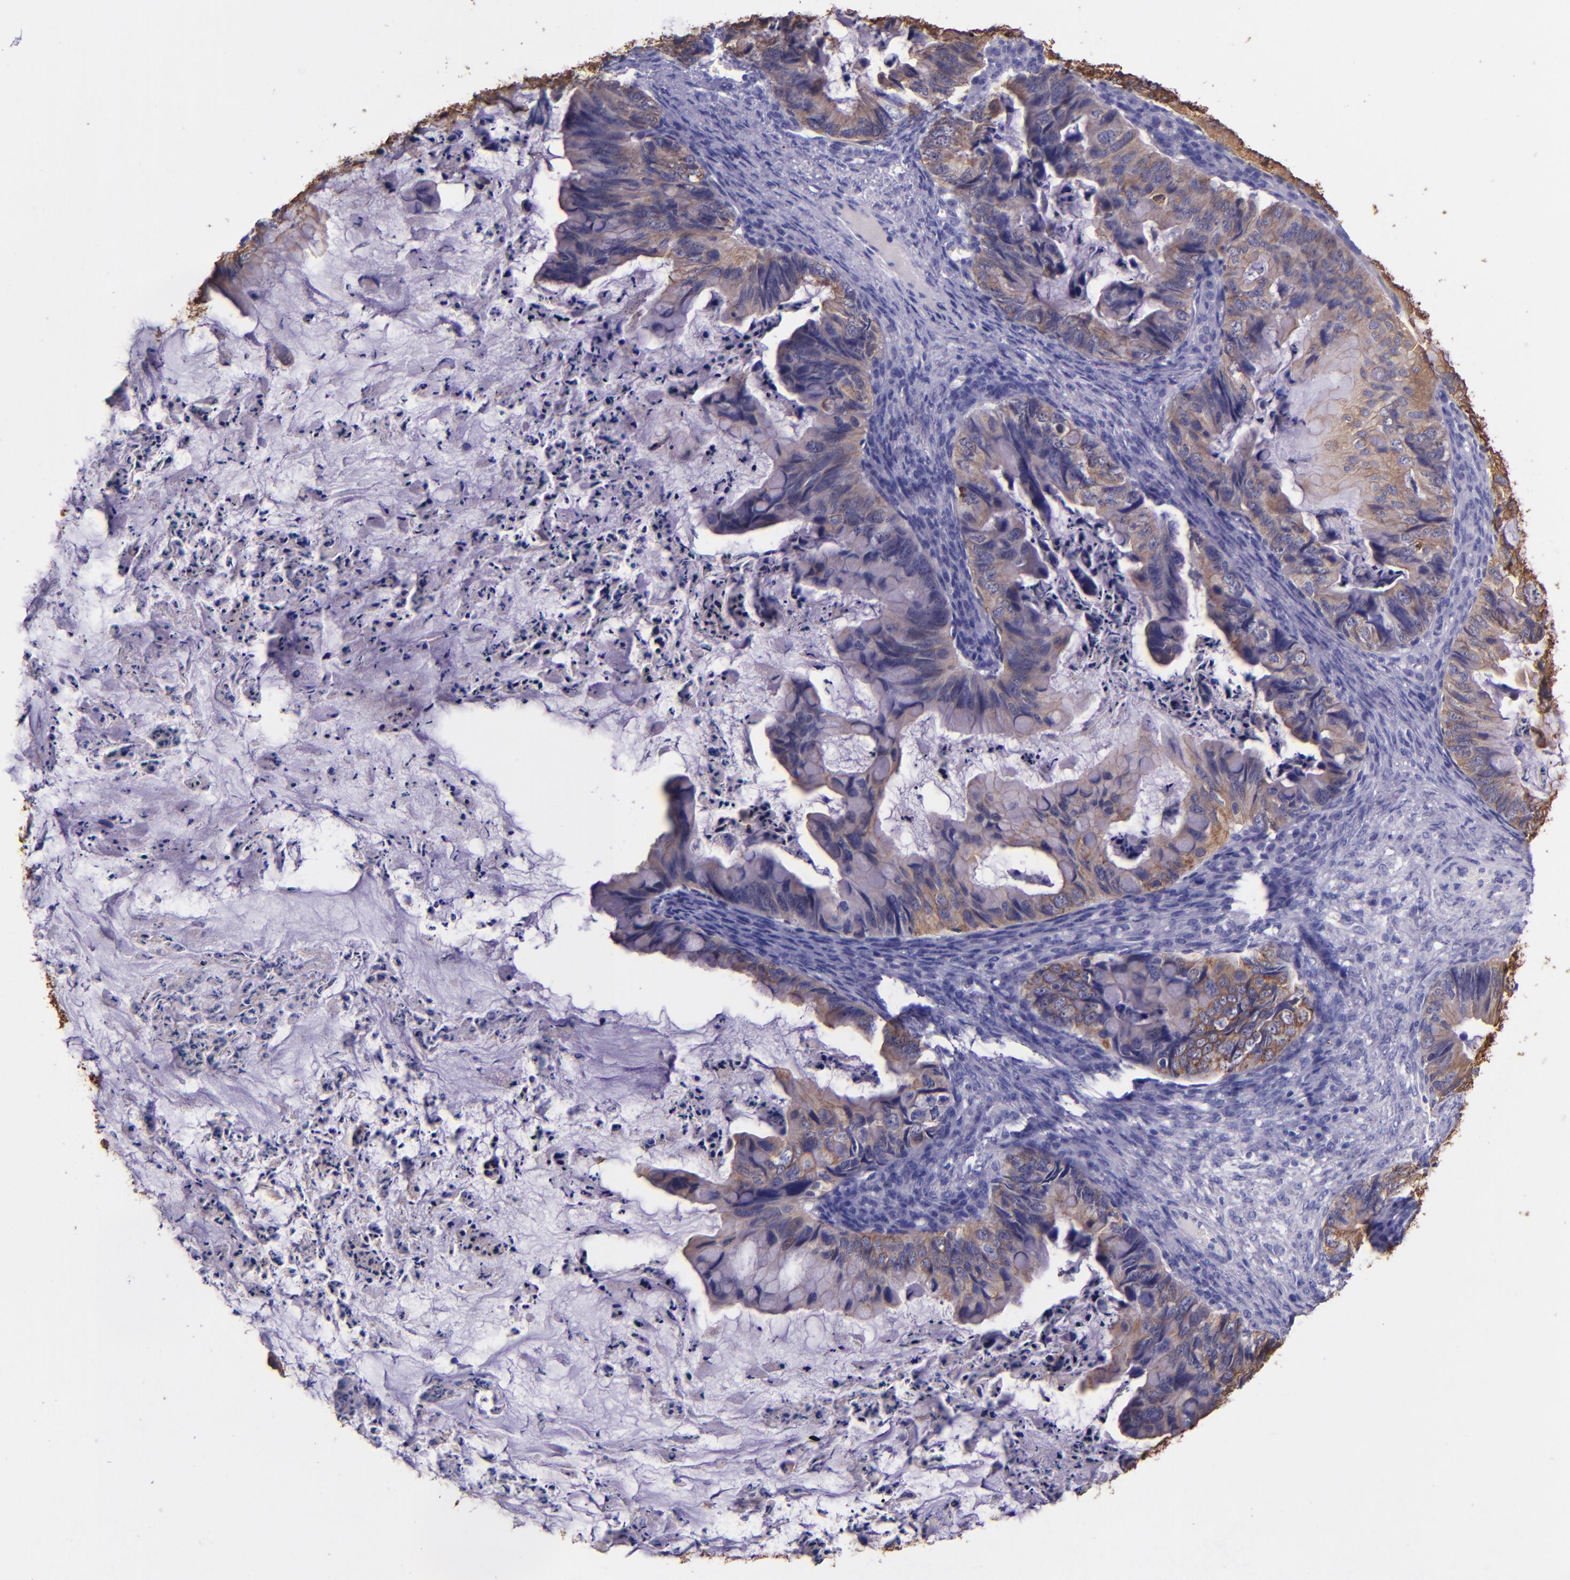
{"staining": {"intensity": "moderate", "quantity": ">75%", "location": "cytoplasmic/membranous"}, "tissue": "ovarian cancer", "cell_type": "Tumor cells", "image_type": "cancer", "snomed": [{"axis": "morphology", "description": "Cystadenocarcinoma, mucinous, NOS"}, {"axis": "topography", "description": "Ovary"}], "caption": "This is a photomicrograph of immunohistochemistry (IHC) staining of mucinous cystadenocarcinoma (ovarian), which shows moderate staining in the cytoplasmic/membranous of tumor cells.", "gene": "KRT4", "patient": {"sex": "female", "age": 36}}